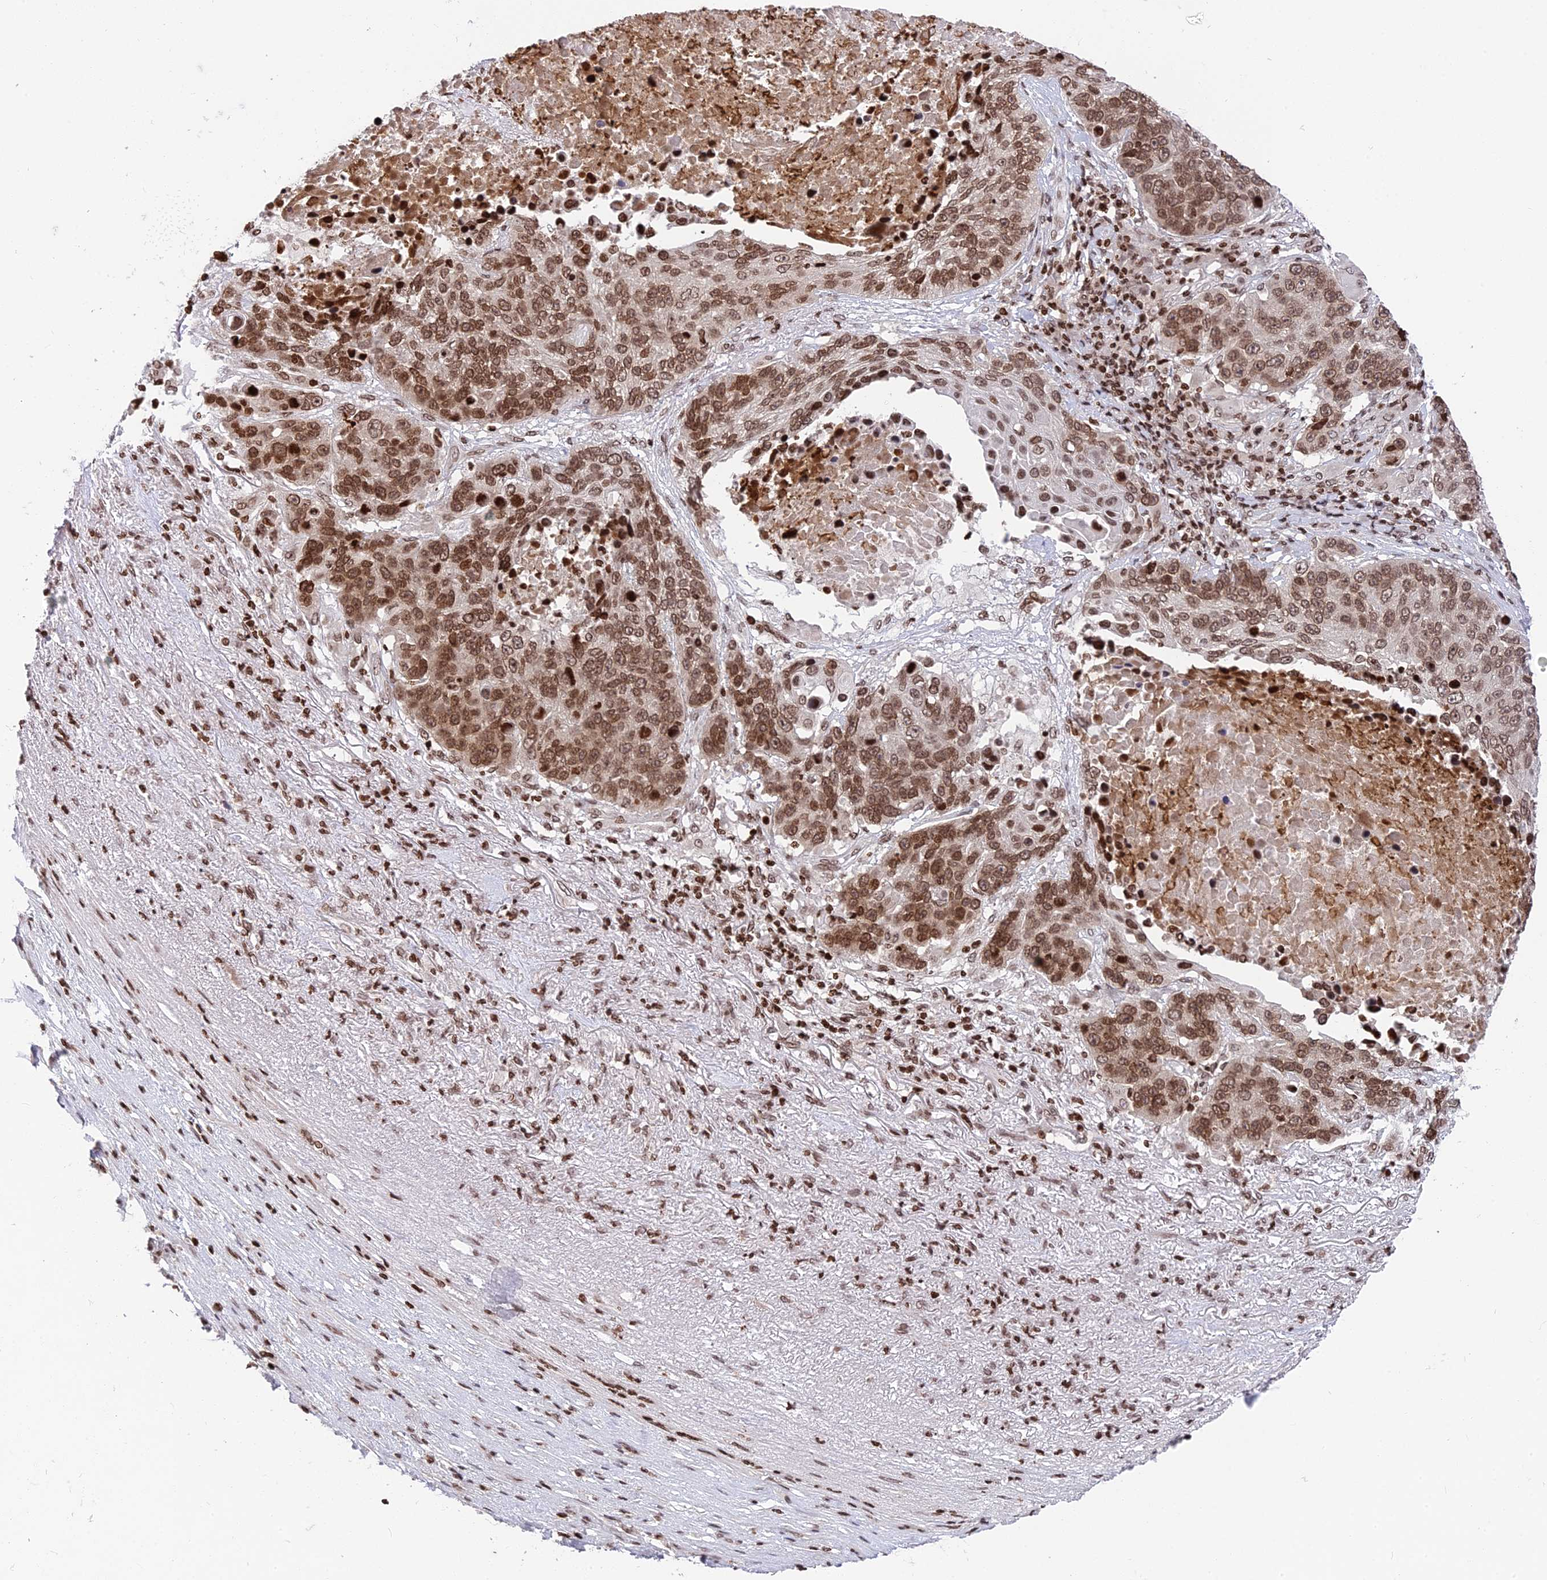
{"staining": {"intensity": "moderate", "quantity": ">75%", "location": "nuclear"}, "tissue": "lung cancer", "cell_type": "Tumor cells", "image_type": "cancer", "snomed": [{"axis": "morphology", "description": "Normal tissue, NOS"}, {"axis": "morphology", "description": "Squamous cell carcinoma, NOS"}, {"axis": "topography", "description": "Lymph node"}, {"axis": "topography", "description": "Lung"}], "caption": "The histopathology image reveals a brown stain indicating the presence of a protein in the nuclear of tumor cells in squamous cell carcinoma (lung). The staining was performed using DAB, with brown indicating positive protein expression. Nuclei are stained blue with hematoxylin.", "gene": "TET2", "patient": {"sex": "male", "age": 66}}